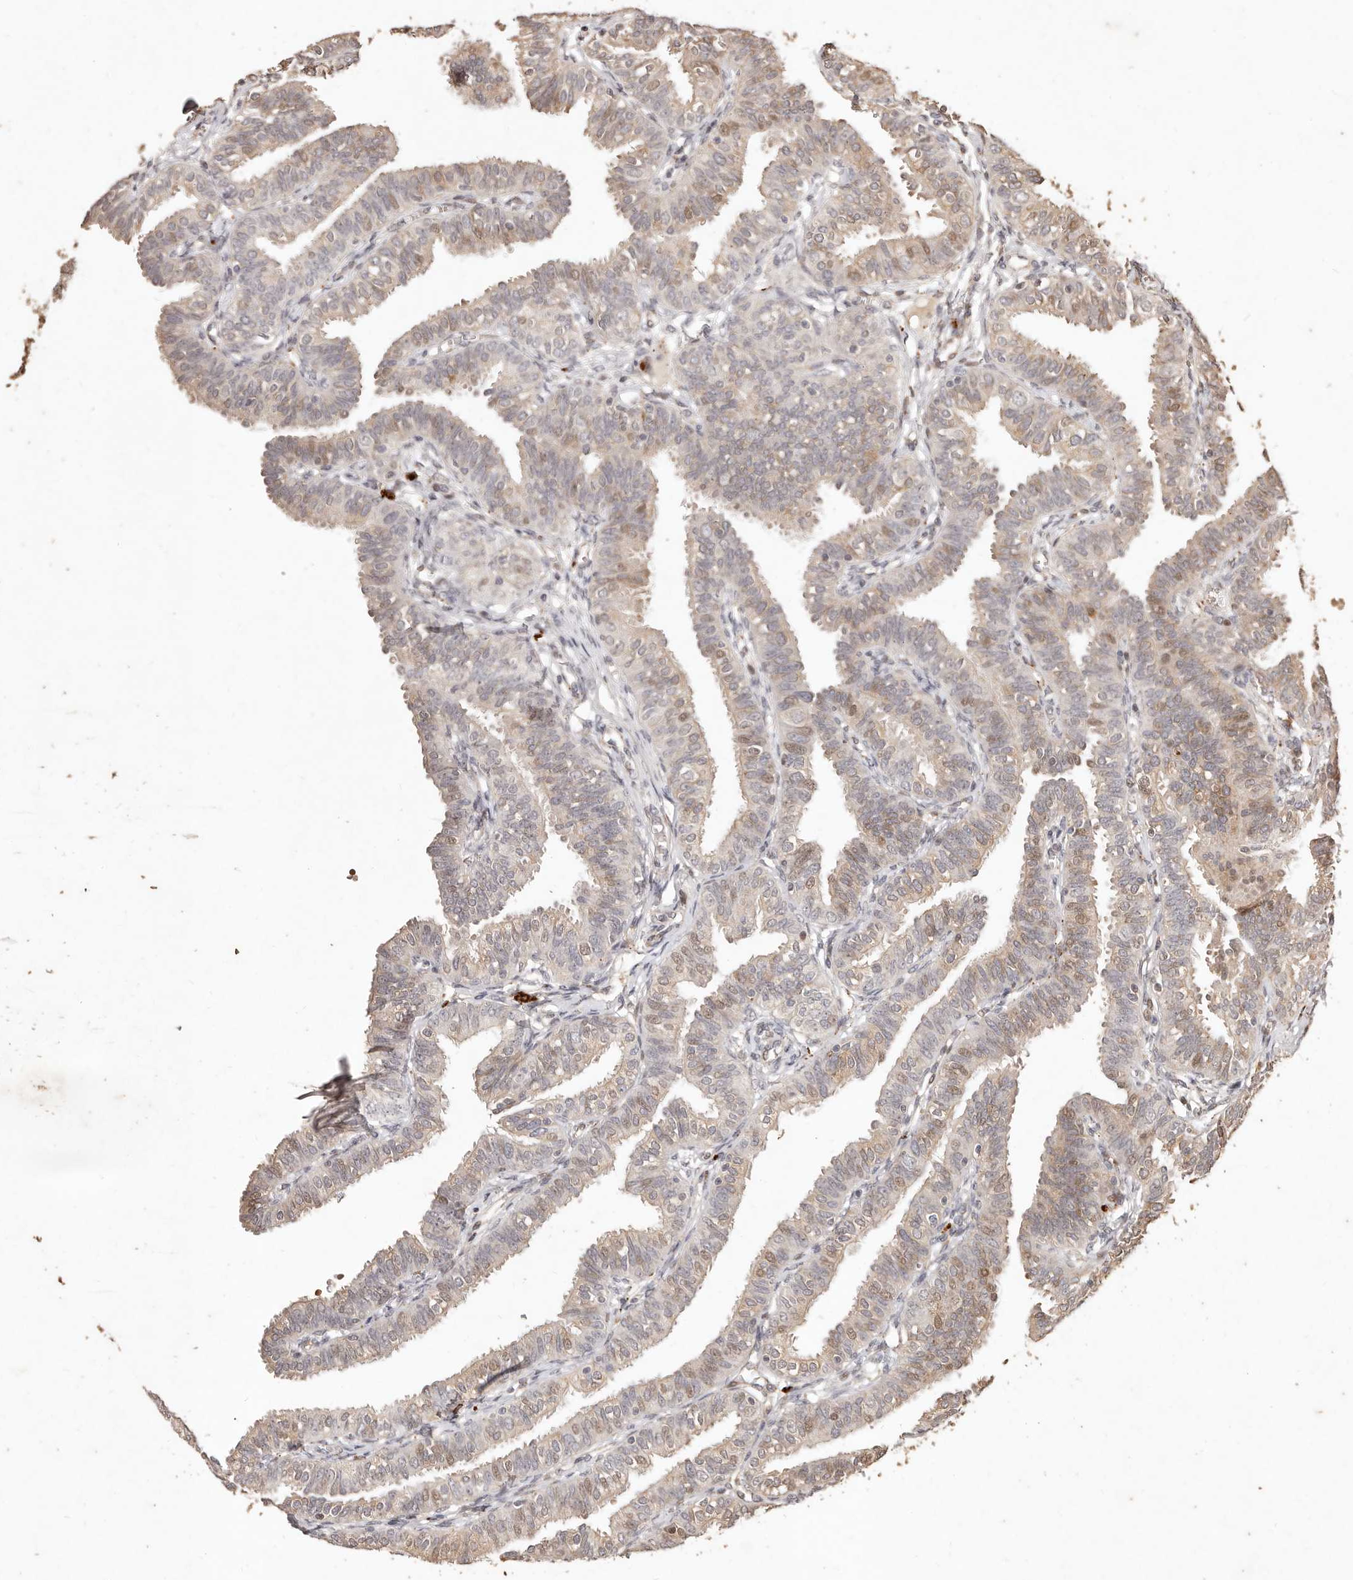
{"staining": {"intensity": "weak", "quantity": "25%-75%", "location": "cytoplasmic/membranous,nuclear"}, "tissue": "fallopian tube", "cell_type": "Glandular cells", "image_type": "normal", "snomed": [{"axis": "morphology", "description": "Normal tissue, NOS"}, {"axis": "topography", "description": "Fallopian tube"}], "caption": "Protein staining of normal fallopian tube displays weak cytoplasmic/membranous,nuclear positivity in approximately 25%-75% of glandular cells. The staining was performed using DAB (3,3'-diaminobenzidine), with brown indicating positive protein expression. Nuclei are stained blue with hematoxylin.", "gene": "KIF9", "patient": {"sex": "female", "age": 35}}